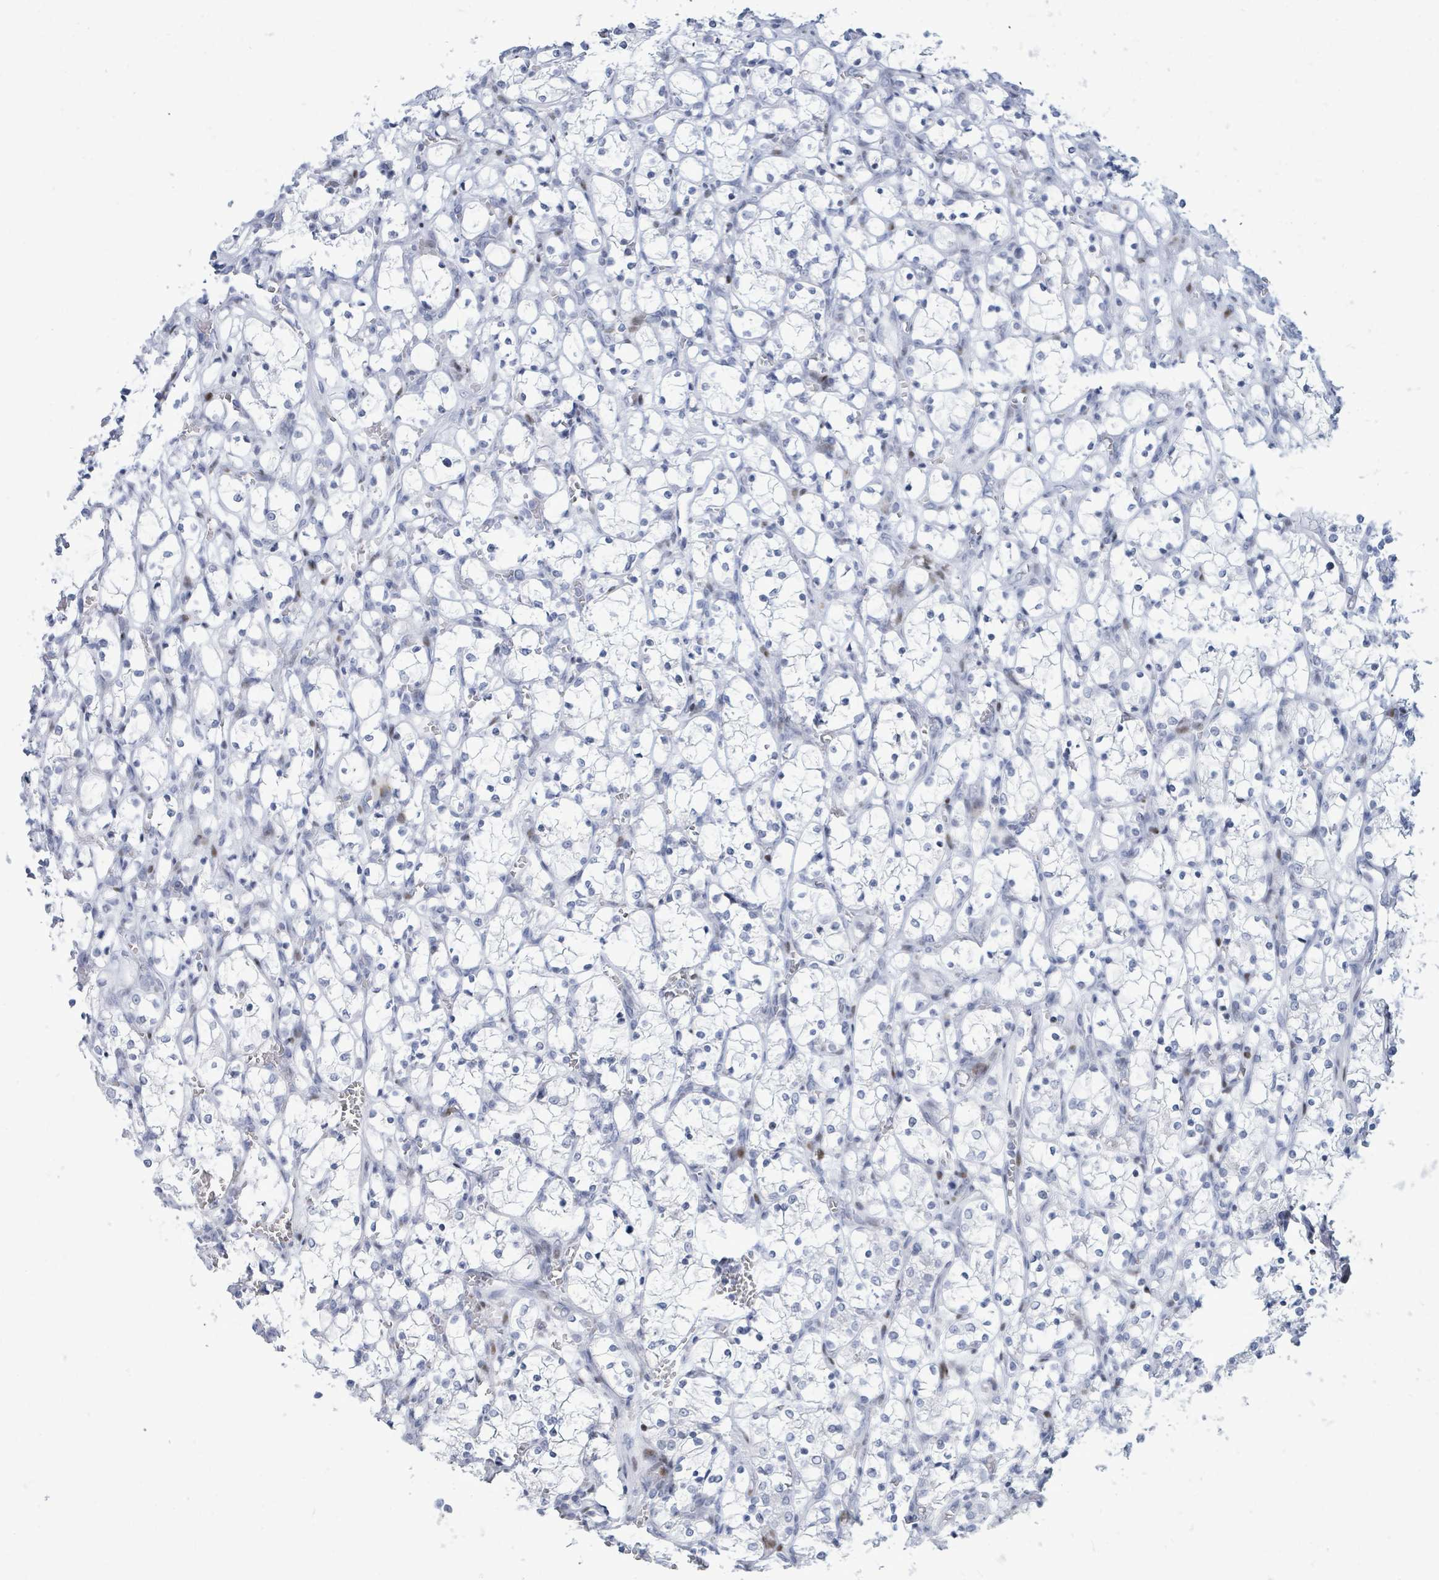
{"staining": {"intensity": "negative", "quantity": "none", "location": "none"}, "tissue": "renal cancer", "cell_type": "Tumor cells", "image_type": "cancer", "snomed": [{"axis": "morphology", "description": "Adenocarcinoma, NOS"}, {"axis": "topography", "description": "Kidney"}], "caption": "DAB immunohistochemical staining of renal cancer (adenocarcinoma) exhibits no significant expression in tumor cells.", "gene": "MALL", "patient": {"sex": "female", "age": 69}}